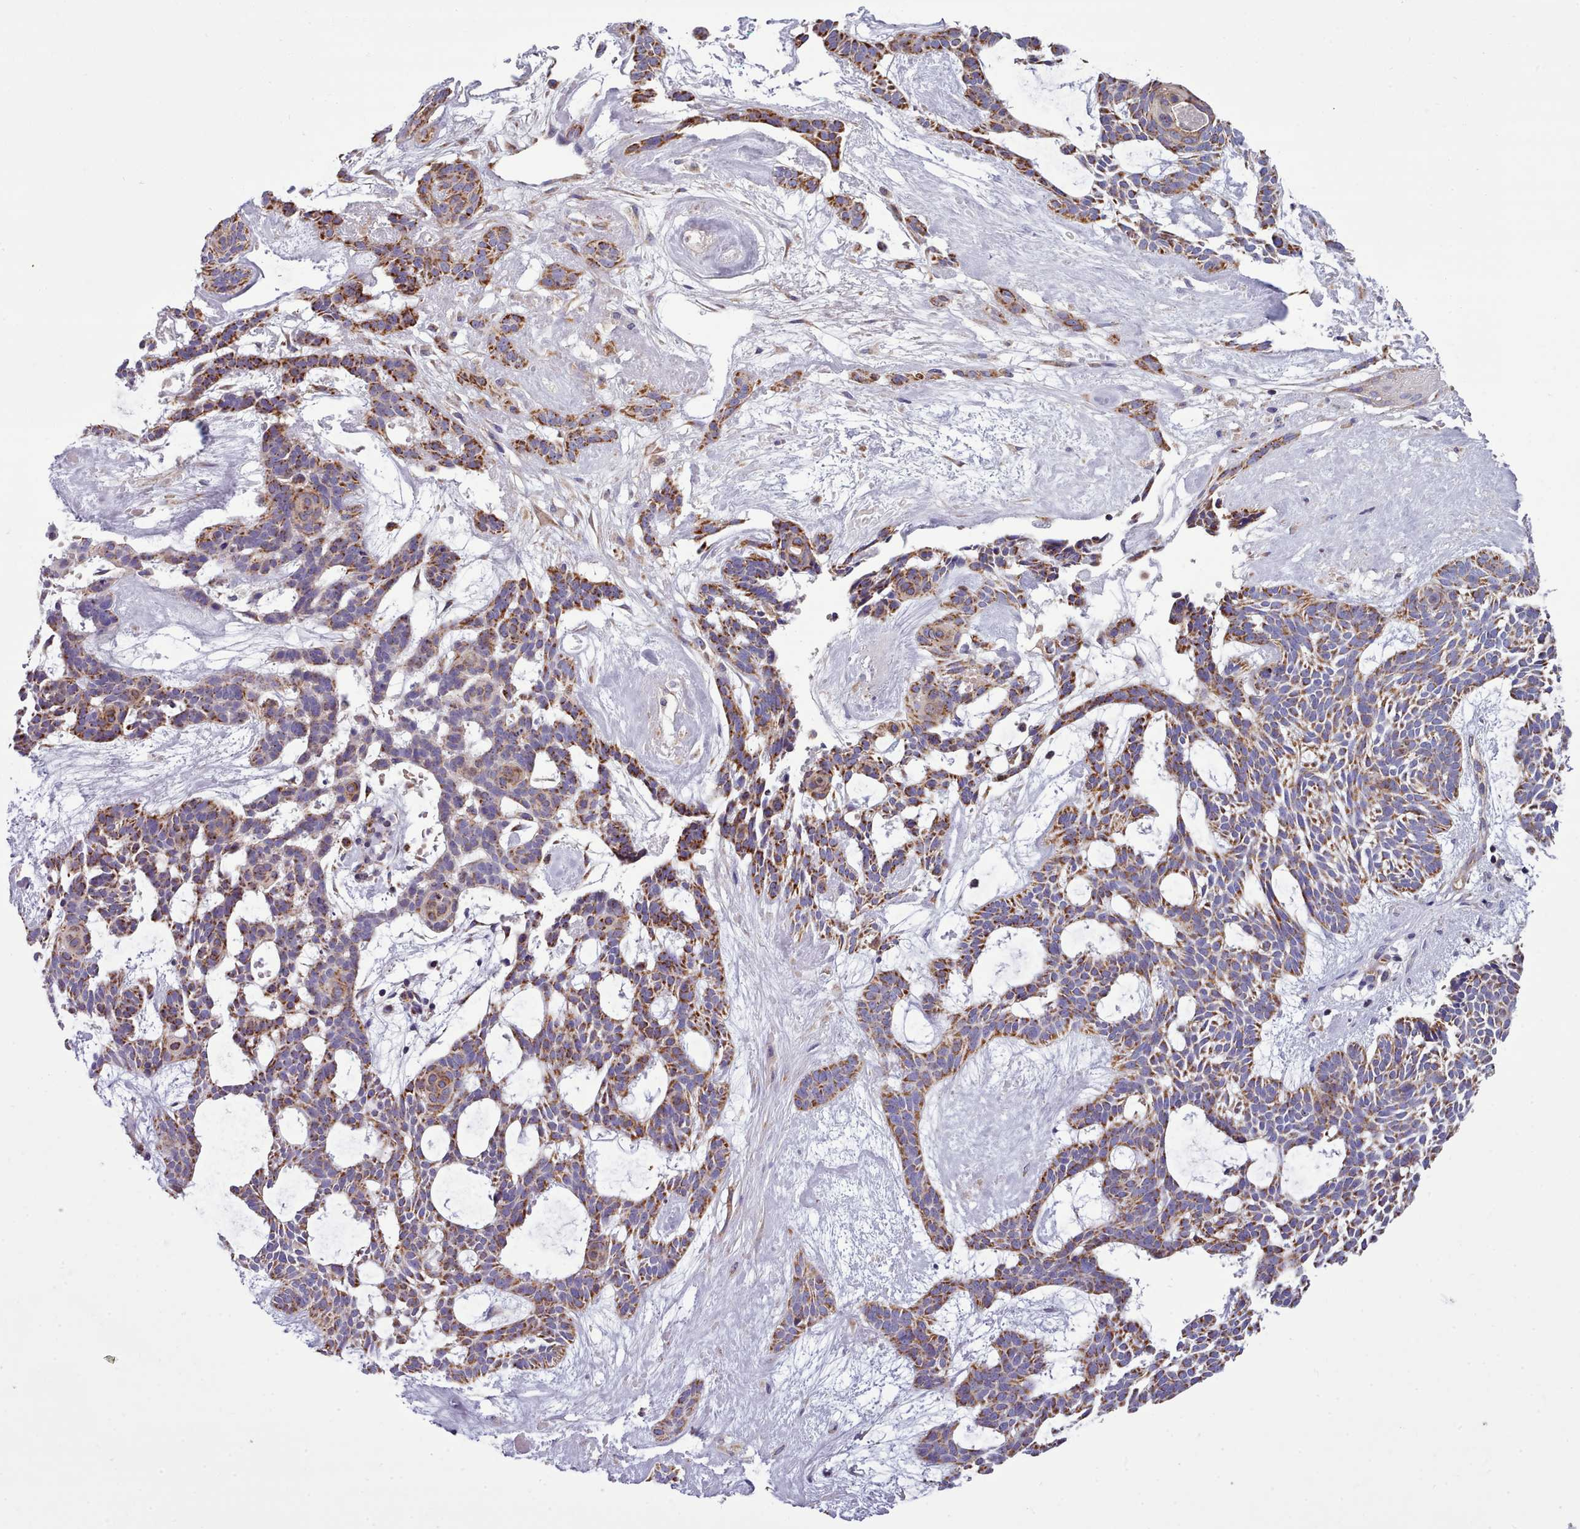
{"staining": {"intensity": "moderate", "quantity": ">75%", "location": "cytoplasmic/membranous"}, "tissue": "skin cancer", "cell_type": "Tumor cells", "image_type": "cancer", "snomed": [{"axis": "morphology", "description": "Basal cell carcinoma"}, {"axis": "topography", "description": "Skin"}], "caption": "This photomicrograph reveals basal cell carcinoma (skin) stained with IHC to label a protein in brown. The cytoplasmic/membranous of tumor cells show moderate positivity for the protein. Nuclei are counter-stained blue.", "gene": "SRP54", "patient": {"sex": "male", "age": 61}}